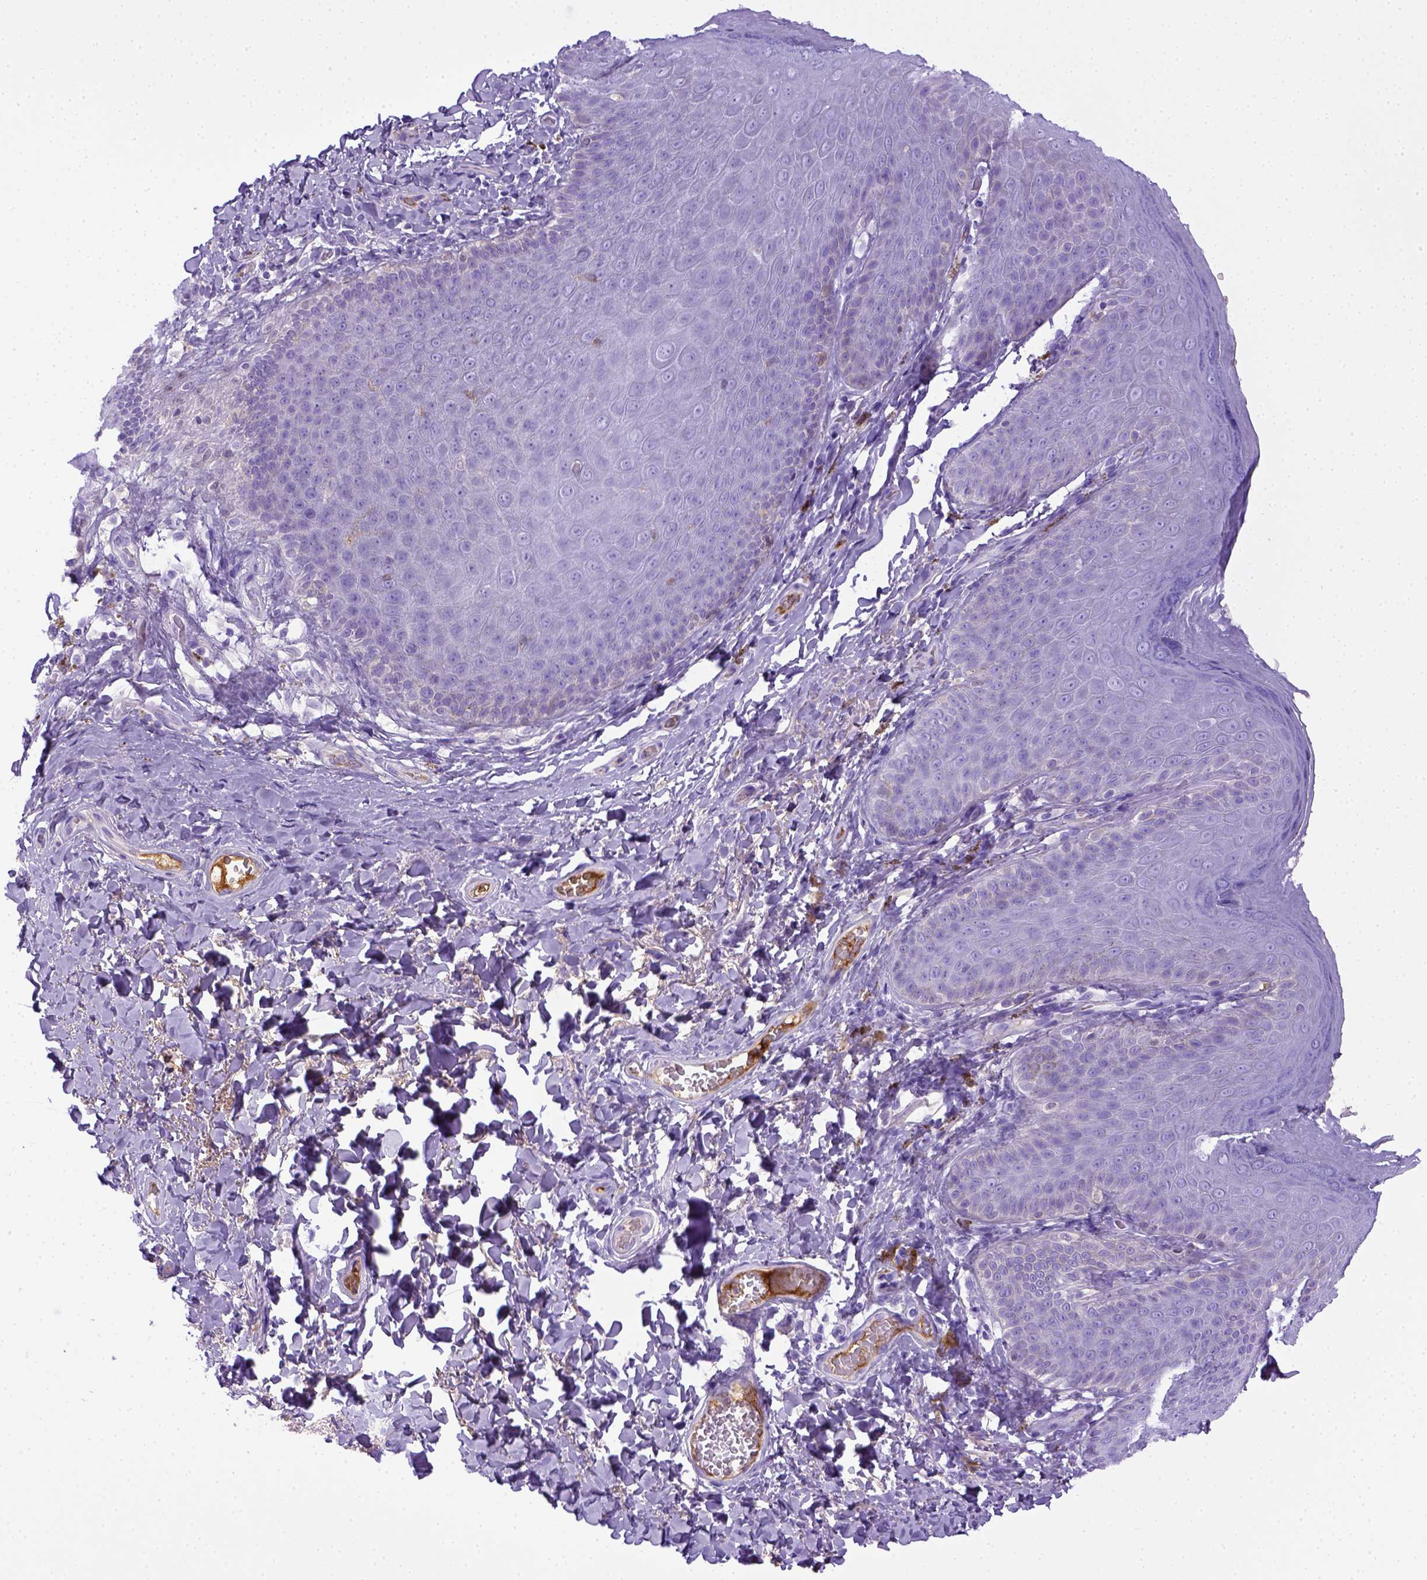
{"staining": {"intensity": "weak", "quantity": "<25%", "location": "cytoplasmic/membranous"}, "tissue": "skin", "cell_type": "Epidermal cells", "image_type": "normal", "snomed": [{"axis": "morphology", "description": "Normal tissue, NOS"}, {"axis": "topography", "description": "Anal"}], "caption": "IHC micrograph of unremarkable skin: human skin stained with DAB (3,3'-diaminobenzidine) exhibits no significant protein staining in epidermal cells. Brightfield microscopy of immunohistochemistry stained with DAB (3,3'-diaminobenzidine) (brown) and hematoxylin (blue), captured at high magnification.", "gene": "ITIH4", "patient": {"sex": "male", "age": 53}}